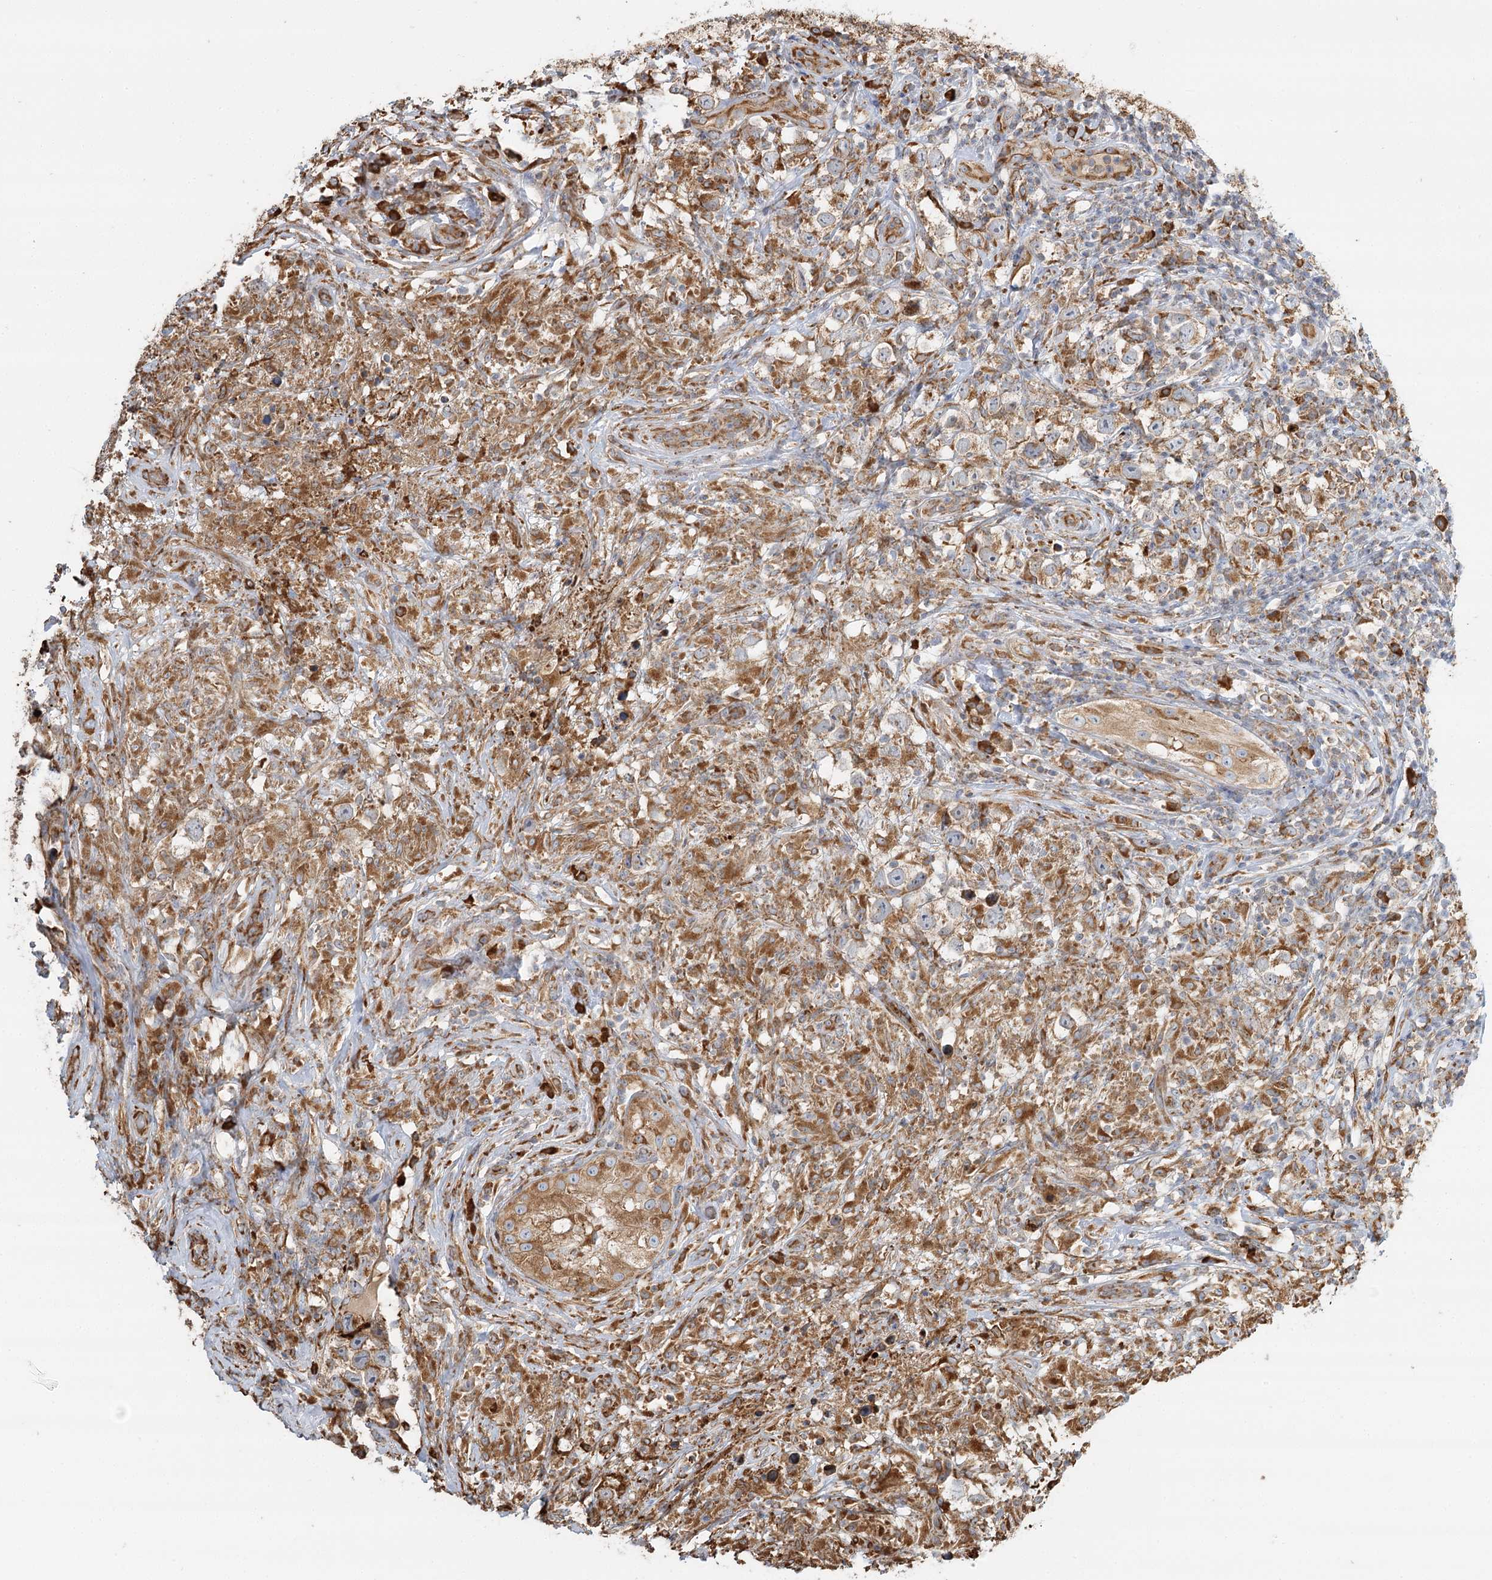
{"staining": {"intensity": "weak", "quantity": ">75%", "location": "cytoplasmic/membranous"}, "tissue": "testis cancer", "cell_type": "Tumor cells", "image_type": "cancer", "snomed": [{"axis": "morphology", "description": "Seminoma, NOS"}, {"axis": "topography", "description": "Testis"}], "caption": "A histopathology image of testis cancer stained for a protein exhibits weak cytoplasmic/membranous brown staining in tumor cells.", "gene": "TAS1R1", "patient": {"sex": "male", "age": 49}}